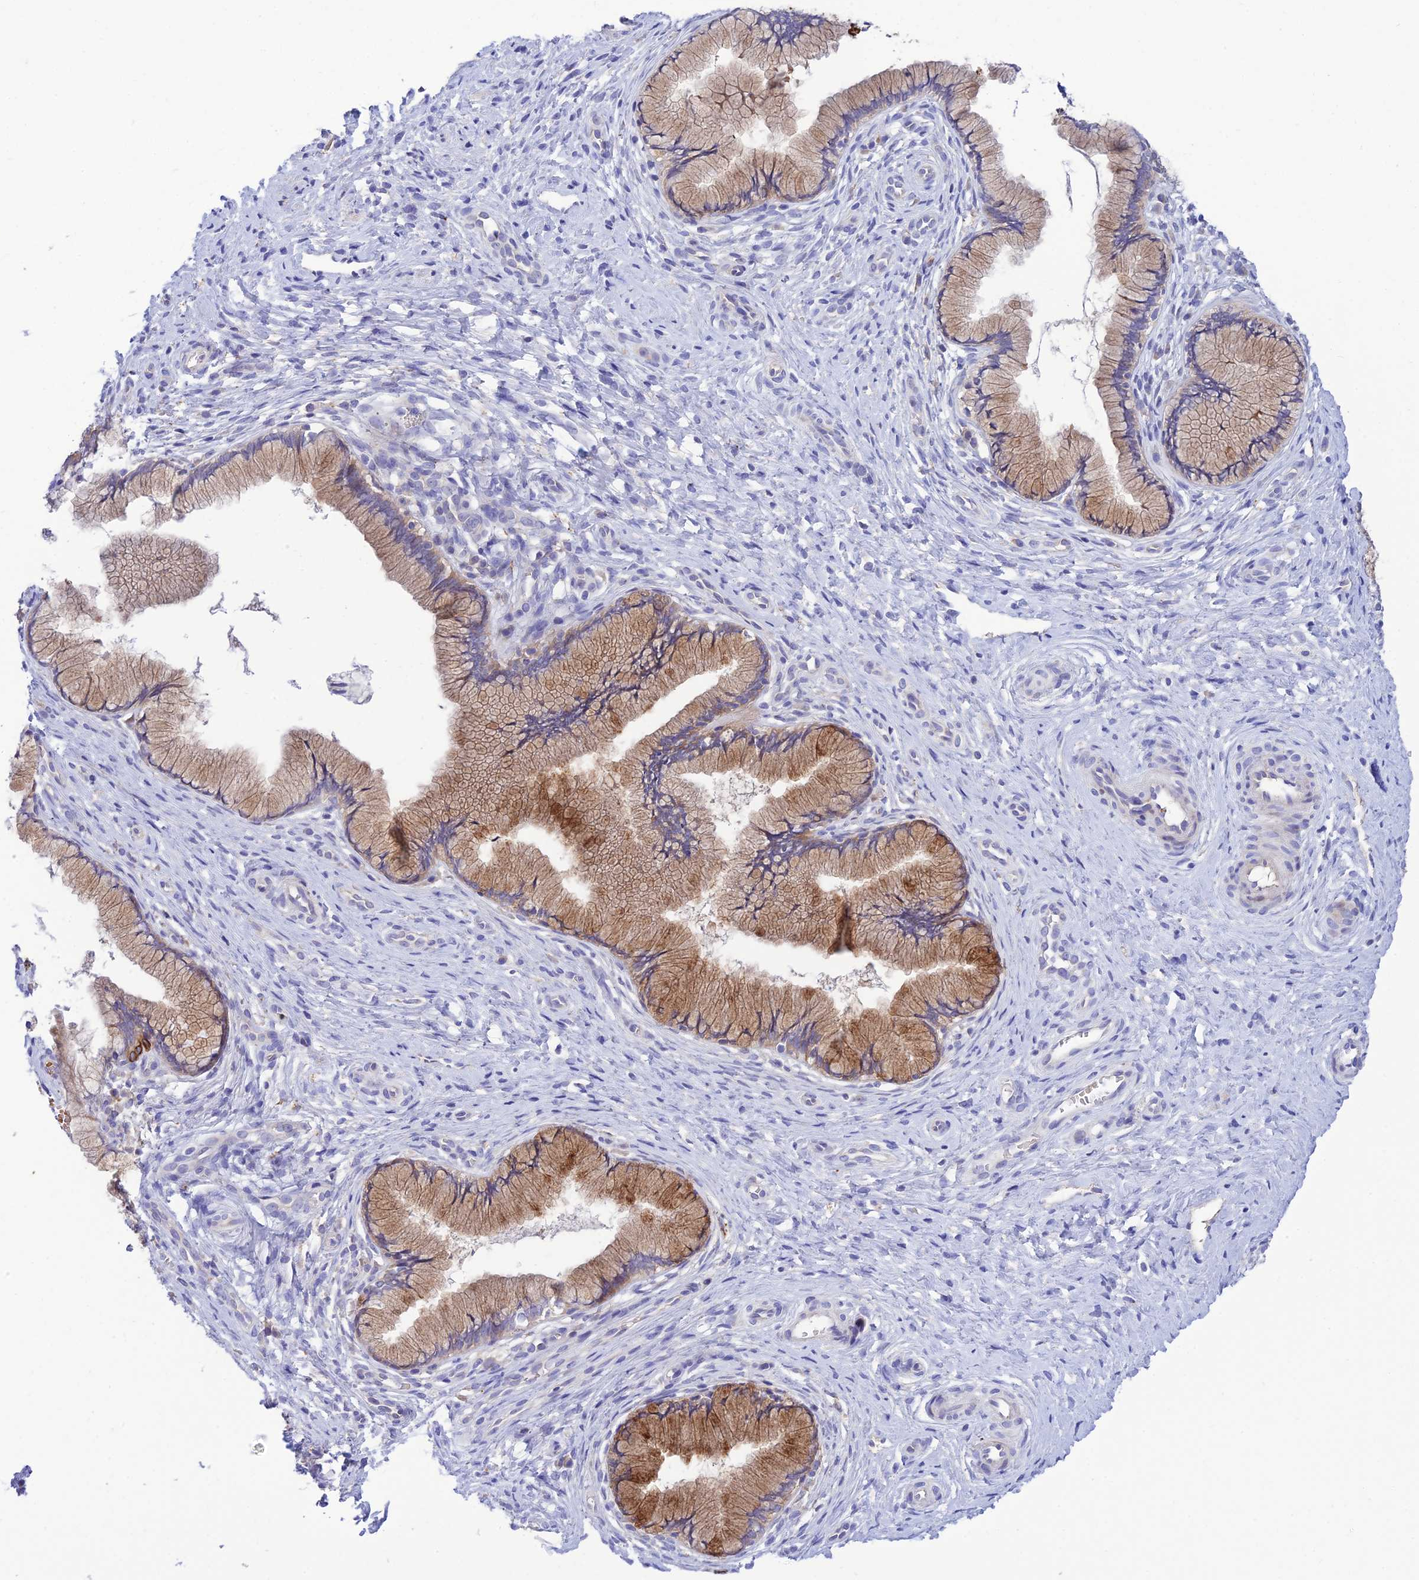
{"staining": {"intensity": "moderate", "quantity": ">75%", "location": "cytoplasmic/membranous"}, "tissue": "cervix", "cell_type": "Glandular cells", "image_type": "normal", "snomed": [{"axis": "morphology", "description": "Normal tissue, NOS"}, {"axis": "topography", "description": "Cervix"}], "caption": "This is a histology image of IHC staining of unremarkable cervix, which shows moderate staining in the cytoplasmic/membranous of glandular cells.", "gene": "CCDC157", "patient": {"sex": "female", "age": 36}}